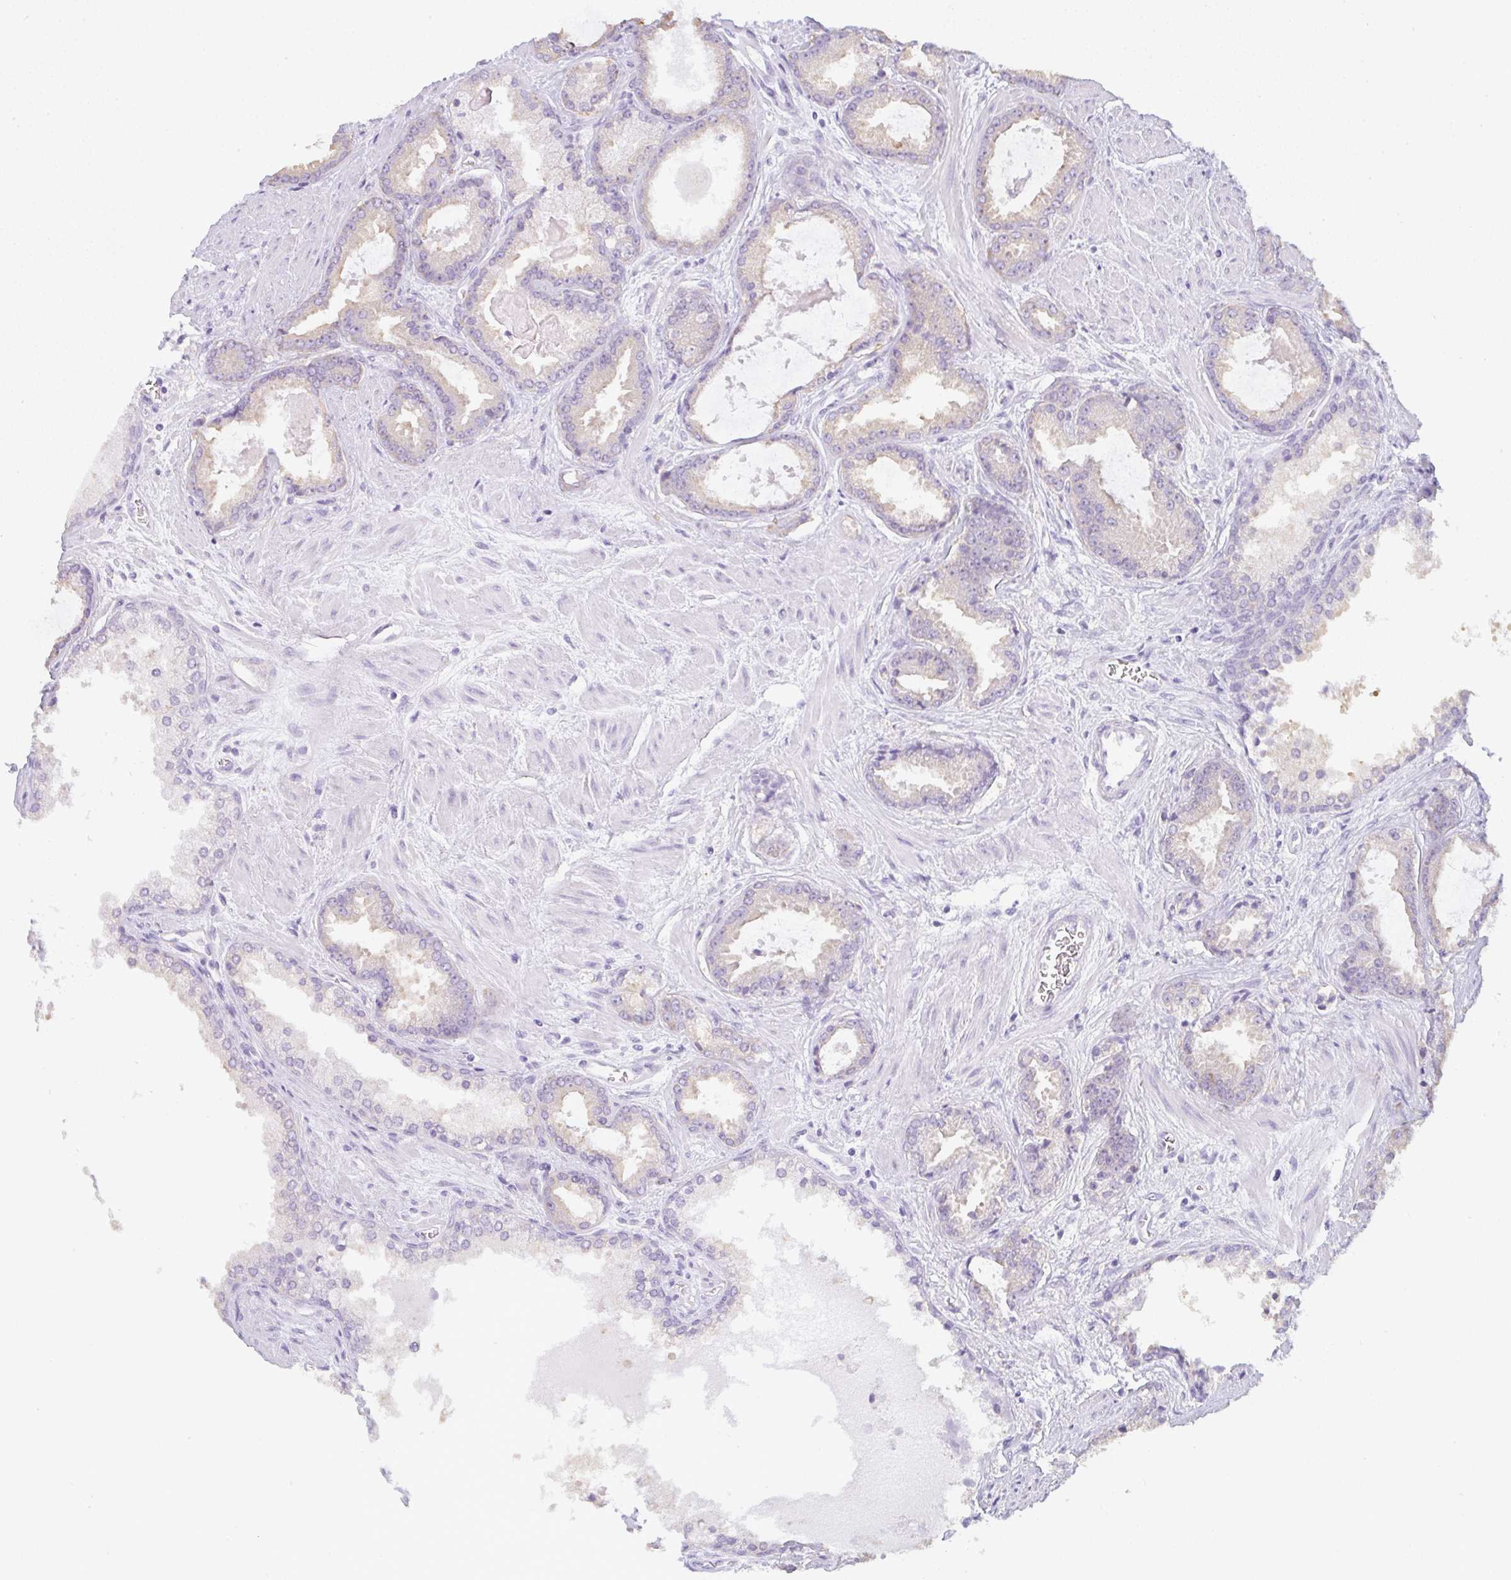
{"staining": {"intensity": "negative", "quantity": "none", "location": "none"}, "tissue": "prostate cancer", "cell_type": "Tumor cells", "image_type": "cancer", "snomed": [{"axis": "morphology", "description": "Adenocarcinoma, Low grade"}, {"axis": "topography", "description": "Prostate"}], "caption": "DAB (3,3'-diaminobenzidine) immunohistochemical staining of prostate adenocarcinoma (low-grade) reveals no significant expression in tumor cells.", "gene": "LPAR4", "patient": {"sex": "male", "age": 62}}